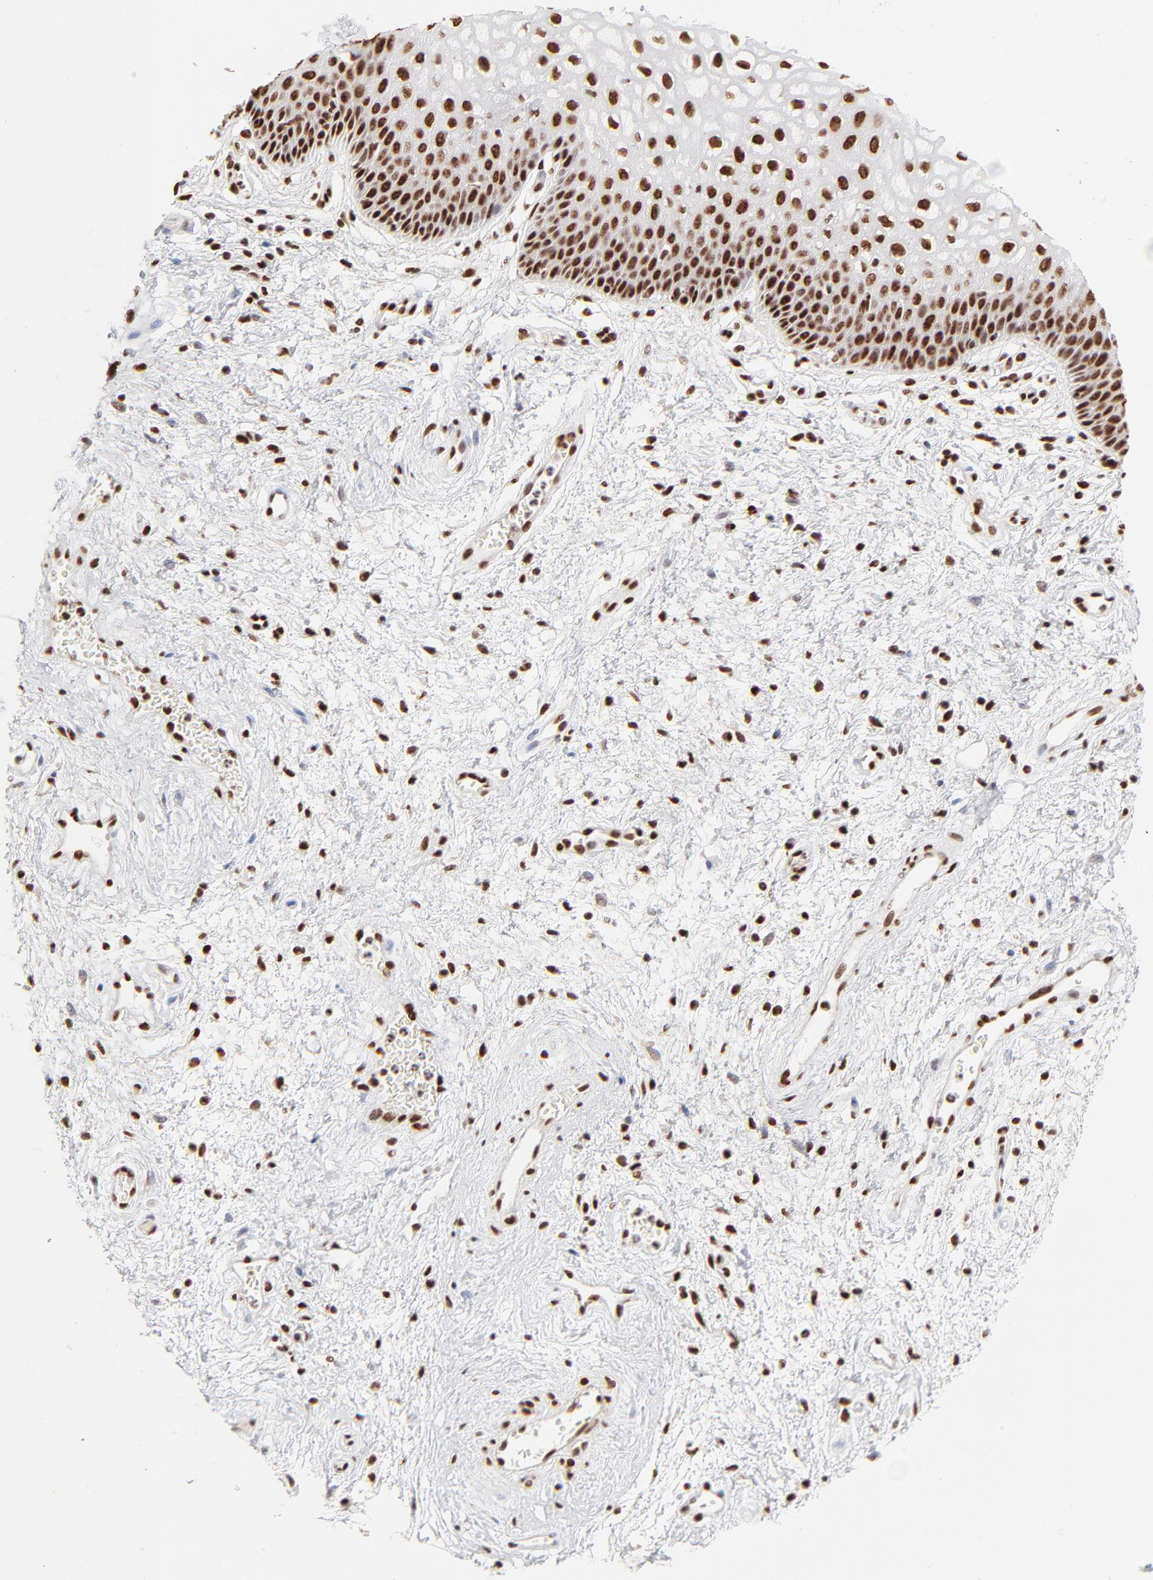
{"staining": {"intensity": "strong", "quantity": ">75%", "location": "nuclear"}, "tissue": "vagina", "cell_type": "Squamous epithelial cells", "image_type": "normal", "snomed": [{"axis": "morphology", "description": "Normal tissue, NOS"}, {"axis": "topography", "description": "Vagina"}], "caption": "The photomicrograph shows immunohistochemical staining of normal vagina. There is strong nuclear staining is present in approximately >75% of squamous epithelial cells. (Brightfield microscopy of DAB IHC at high magnification).", "gene": "TARDBP", "patient": {"sex": "female", "age": 34}}